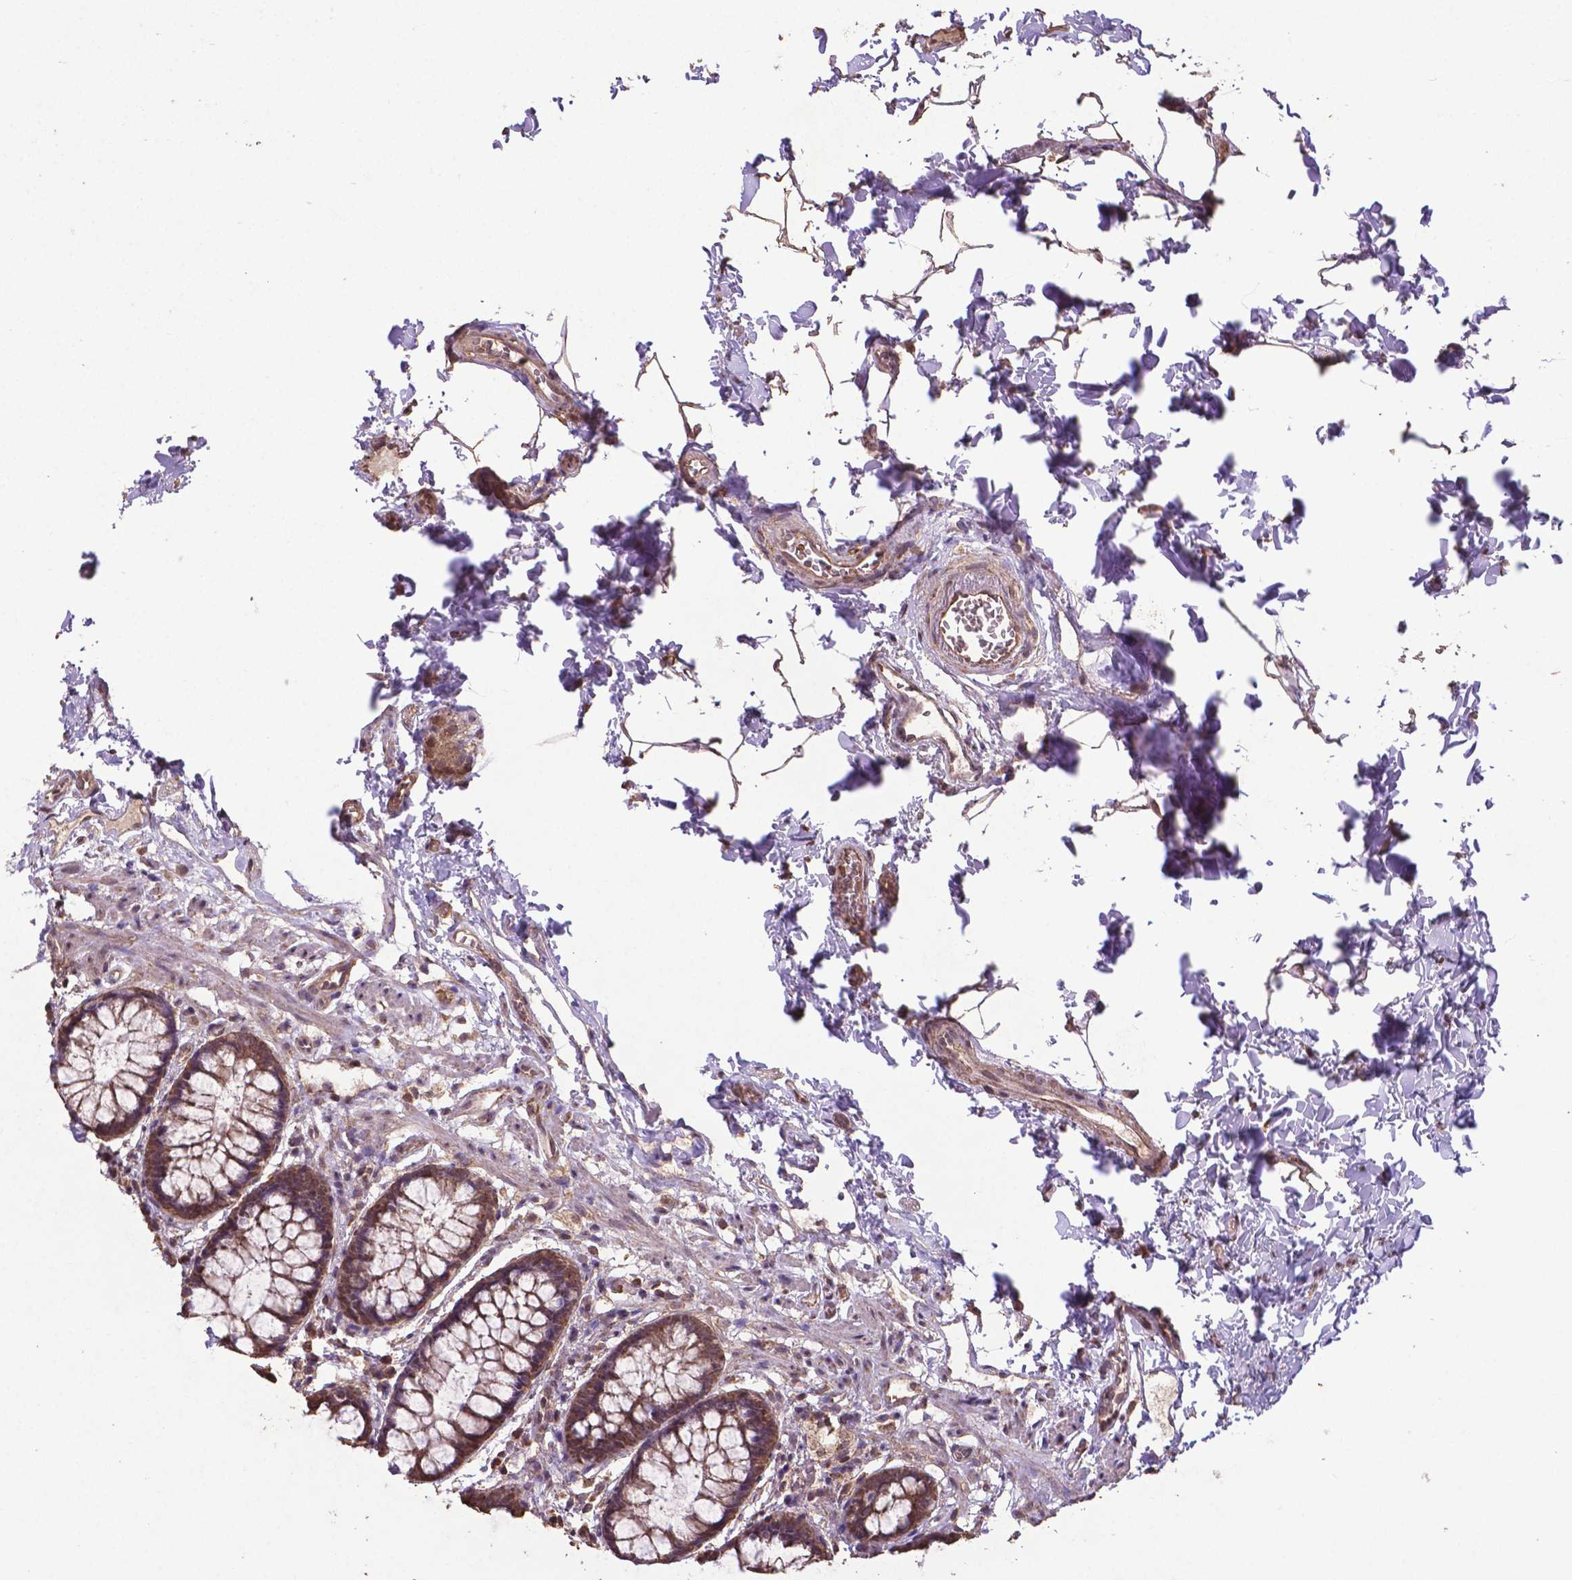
{"staining": {"intensity": "moderate", "quantity": ">75%", "location": "cytoplasmic/membranous"}, "tissue": "rectum", "cell_type": "Glandular cells", "image_type": "normal", "snomed": [{"axis": "morphology", "description": "Normal tissue, NOS"}, {"axis": "topography", "description": "Rectum"}], "caption": "Brown immunohistochemical staining in benign human rectum reveals moderate cytoplasmic/membranous staining in approximately >75% of glandular cells. Nuclei are stained in blue.", "gene": "DCAF1", "patient": {"sex": "female", "age": 62}}